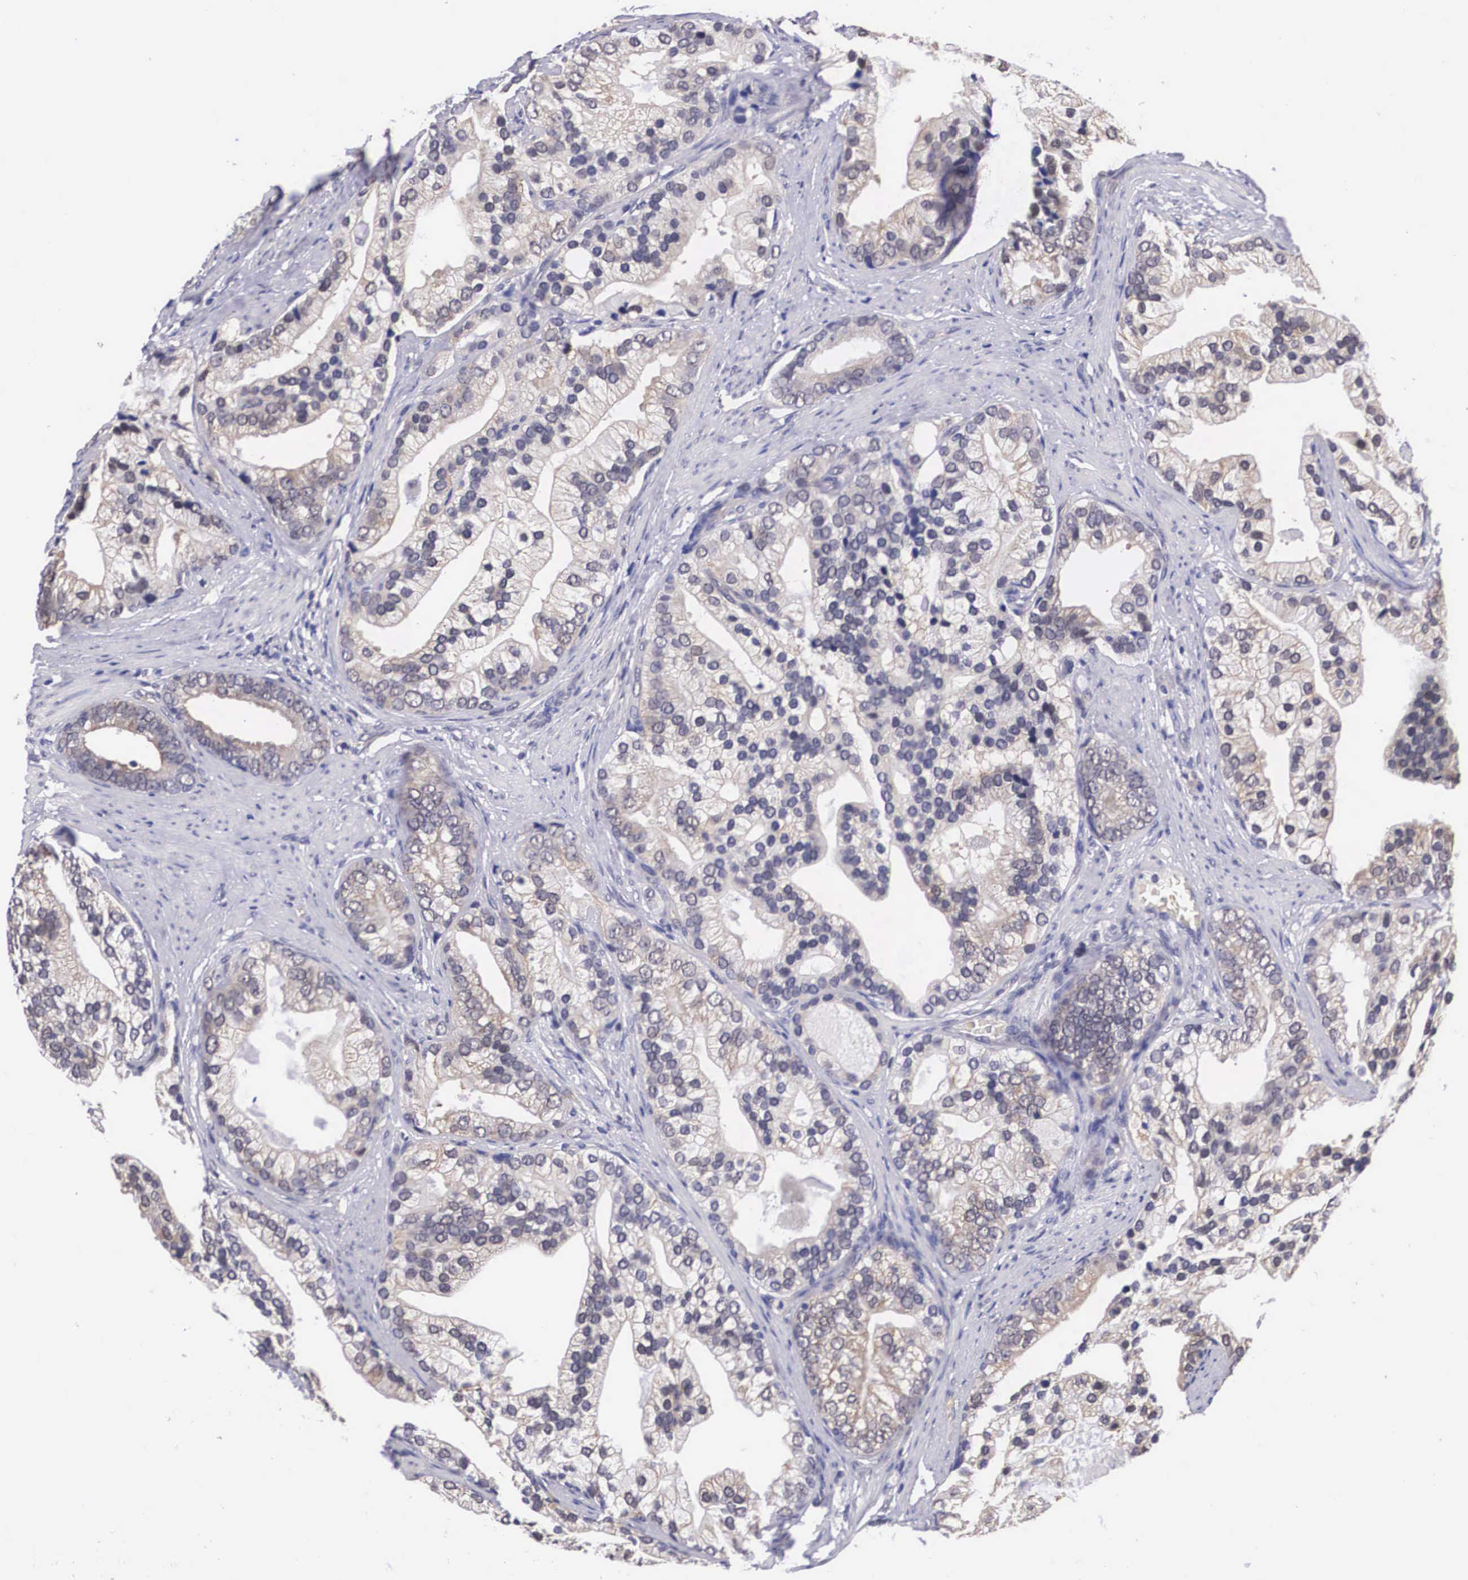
{"staining": {"intensity": "weak", "quantity": "25%-75%", "location": "cytoplasmic/membranous"}, "tissue": "prostate cancer", "cell_type": "Tumor cells", "image_type": "cancer", "snomed": [{"axis": "morphology", "description": "Adenocarcinoma, Medium grade"}, {"axis": "topography", "description": "Prostate"}], "caption": "IHC photomicrograph of neoplastic tissue: prostate adenocarcinoma (medium-grade) stained using IHC exhibits low levels of weak protein expression localized specifically in the cytoplasmic/membranous of tumor cells, appearing as a cytoplasmic/membranous brown color.", "gene": "OTX2", "patient": {"sex": "male", "age": 65}}